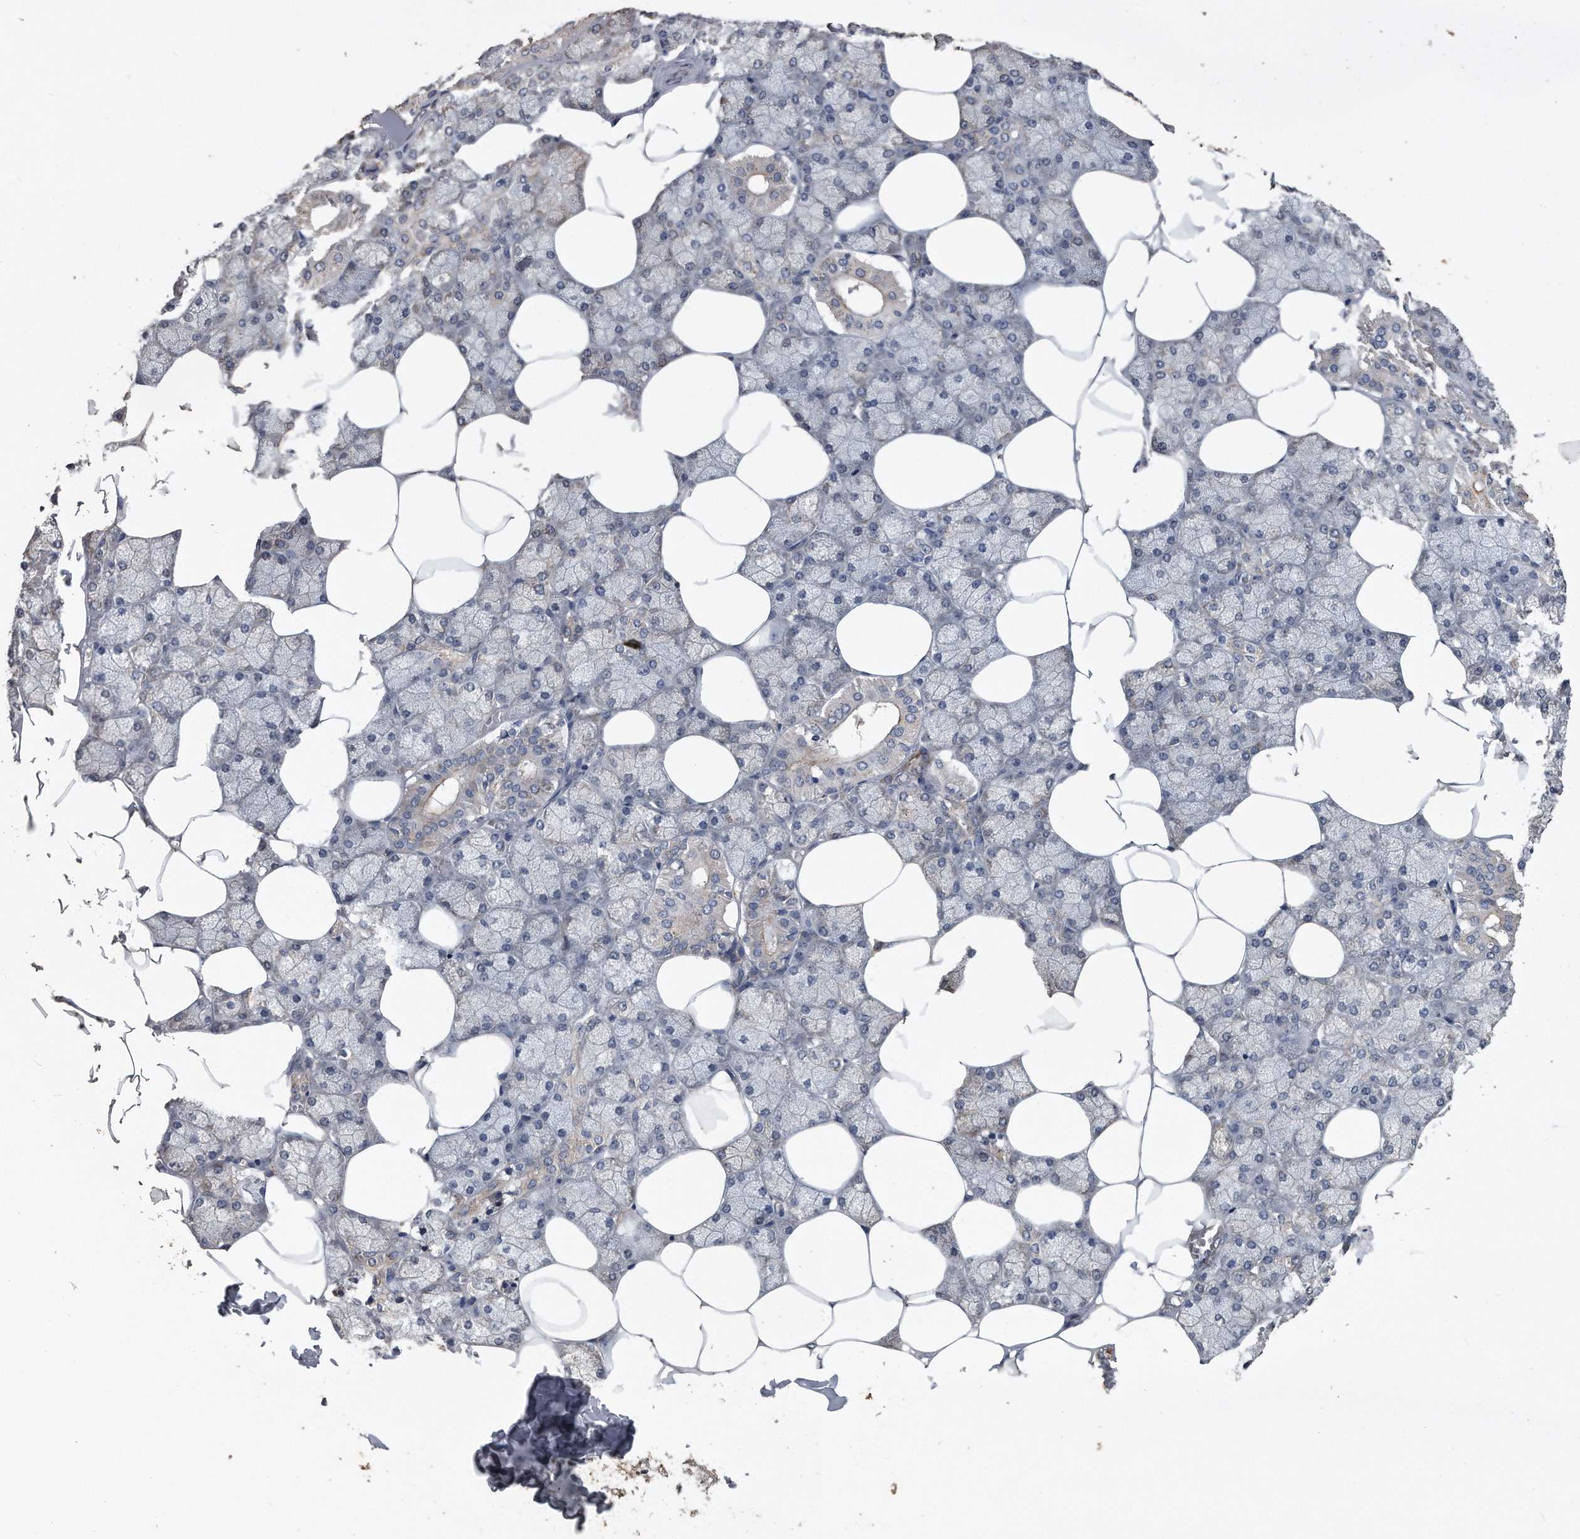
{"staining": {"intensity": "moderate", "quantity": "<25%", "location": "cytoplasmic/membranous"}, "tissue": "salivary gland", "cell_type": "Glandular cells", "image_type": "normal", "snomed": [{"axis": "morphology", "description": "Normal tissue, NOS"}, {"axis": "topography", "description": "Salivary gland"}], "caption": "Moderate cytoplasmic/membranous protein expression is identified in approximately <25% of glandular cells in salivary gland. Nuclei are stained in blue.", "gene": "PCLO", "patient": {"sex": "male", "age": 62}}